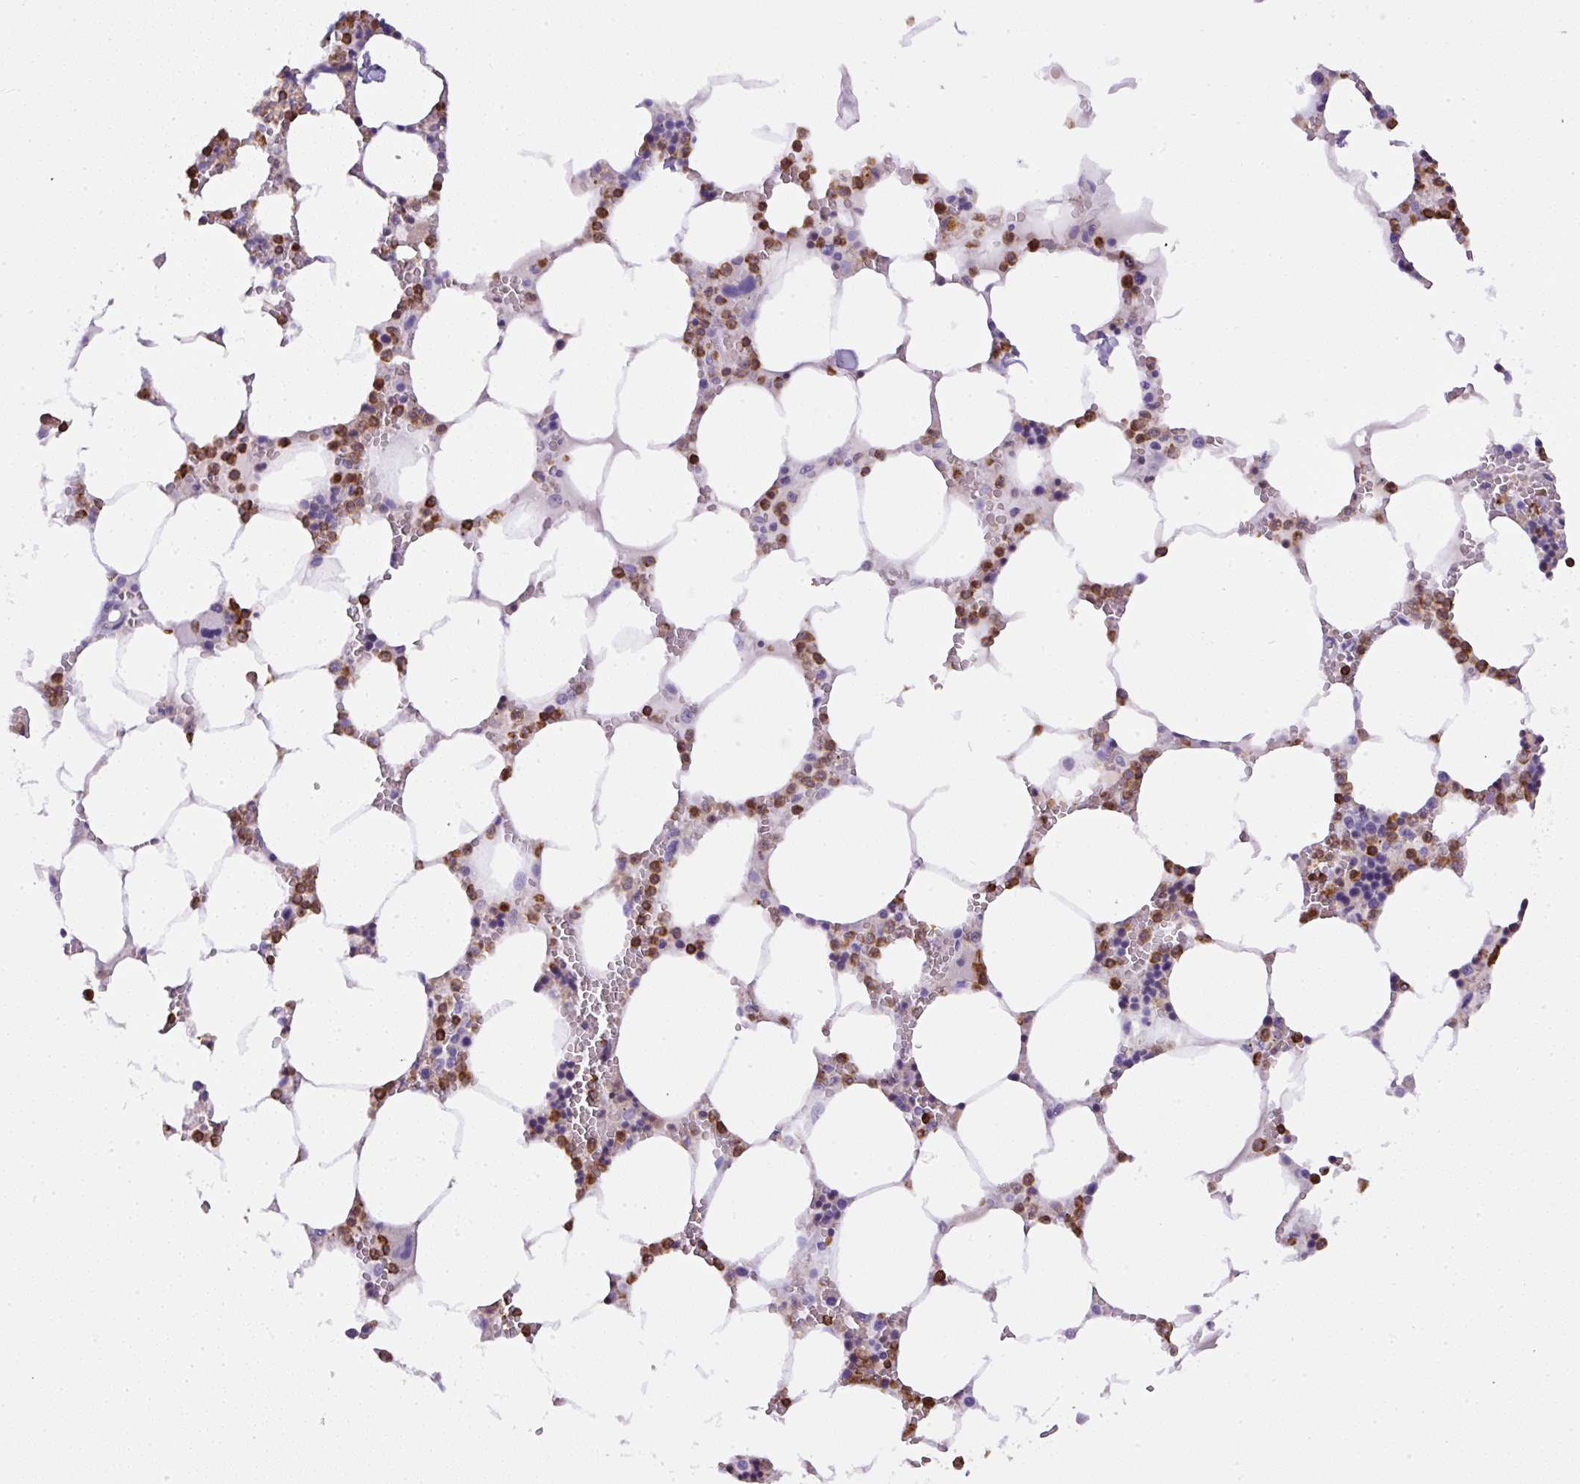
{"staining": {"intensity": "strong", "quantity": "25%-75%", "location": "cytoplasmic/membranous"}, "tissue": "bone marrow", "cell_type": "Hematopoietic cells", "image_type": "normal", "snomed": [{"axis": "morphology", "description": "Normal tissue, NOS"}, {"axis": "topography", "description": "Bone marrow"}], "caption": "A high-resolution micrograph shows immunohistochemistry staining of unremarkable bone marrow, which shows strong cytoplasmic/membranous expression in approximately 25%-75% of hematopoietic cells.", "gene": "FAM228B", "patient": {"sex": "male", "age": 64}}